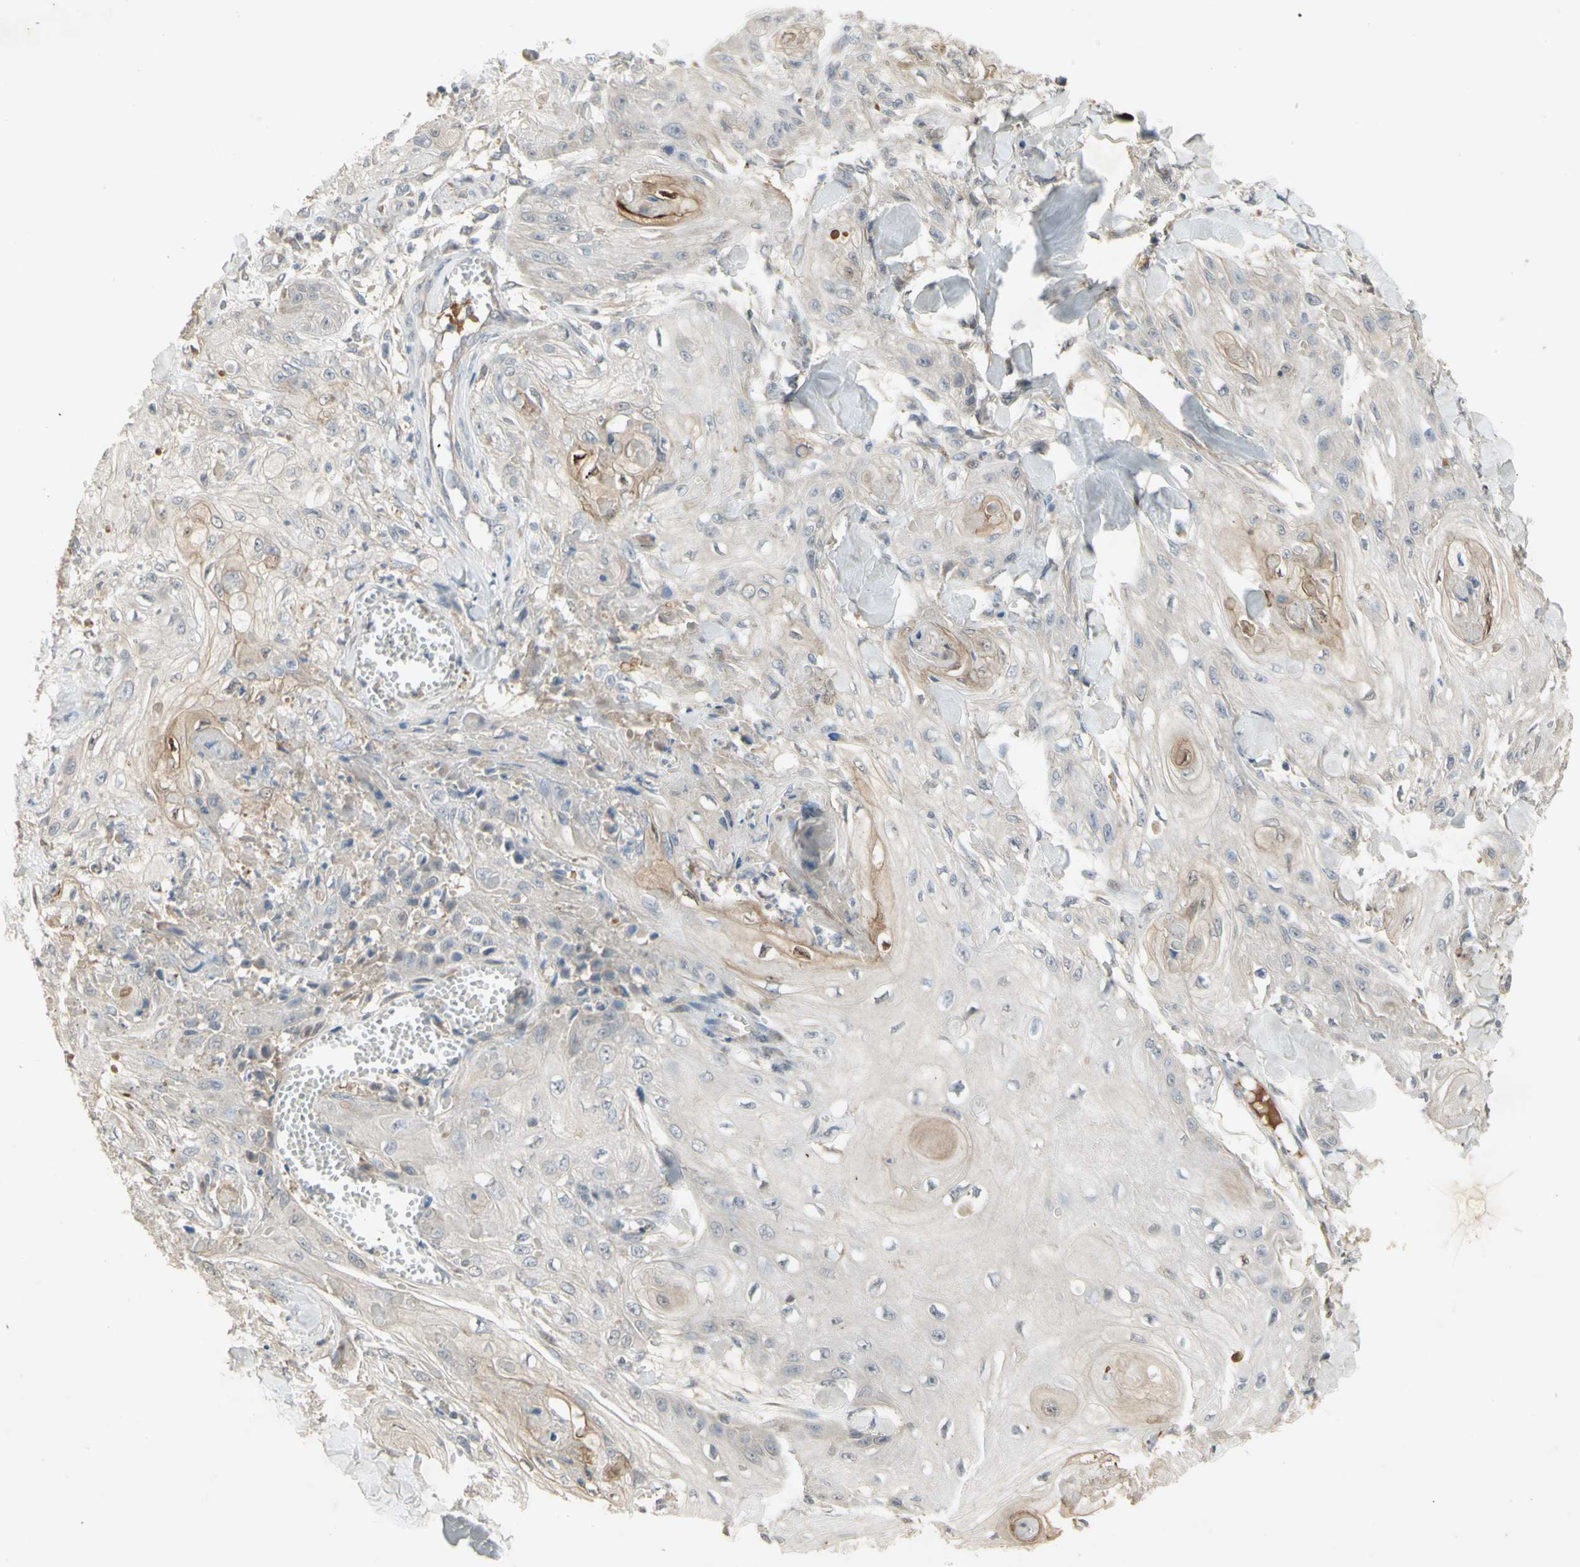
{"staining": {"intensity": "weak", "quantity": "<25%", "location": "cytoplasmic/membranous"}, "tissue": "skin cancer", "cell_type": "Tumor cells", "image_type": "cancer", "snomed": [{"axis": "morphology", "description": "Squamous cell carcinoma, NOS"}, {"axis": "topography", "description": "Skin"}], "caption": "A high-resolution histopathology image shows immunohistochemistry staining of squamous cell carcinoma (skin), which reveals no significant expression in tumor cells. (DAB (3,3'-diaminobenzidine) immunohistochemistry (IHC) with hematoxylin counter stain).", "gene": "NRG4", "patient": {"sex": "male", "age": 74}}